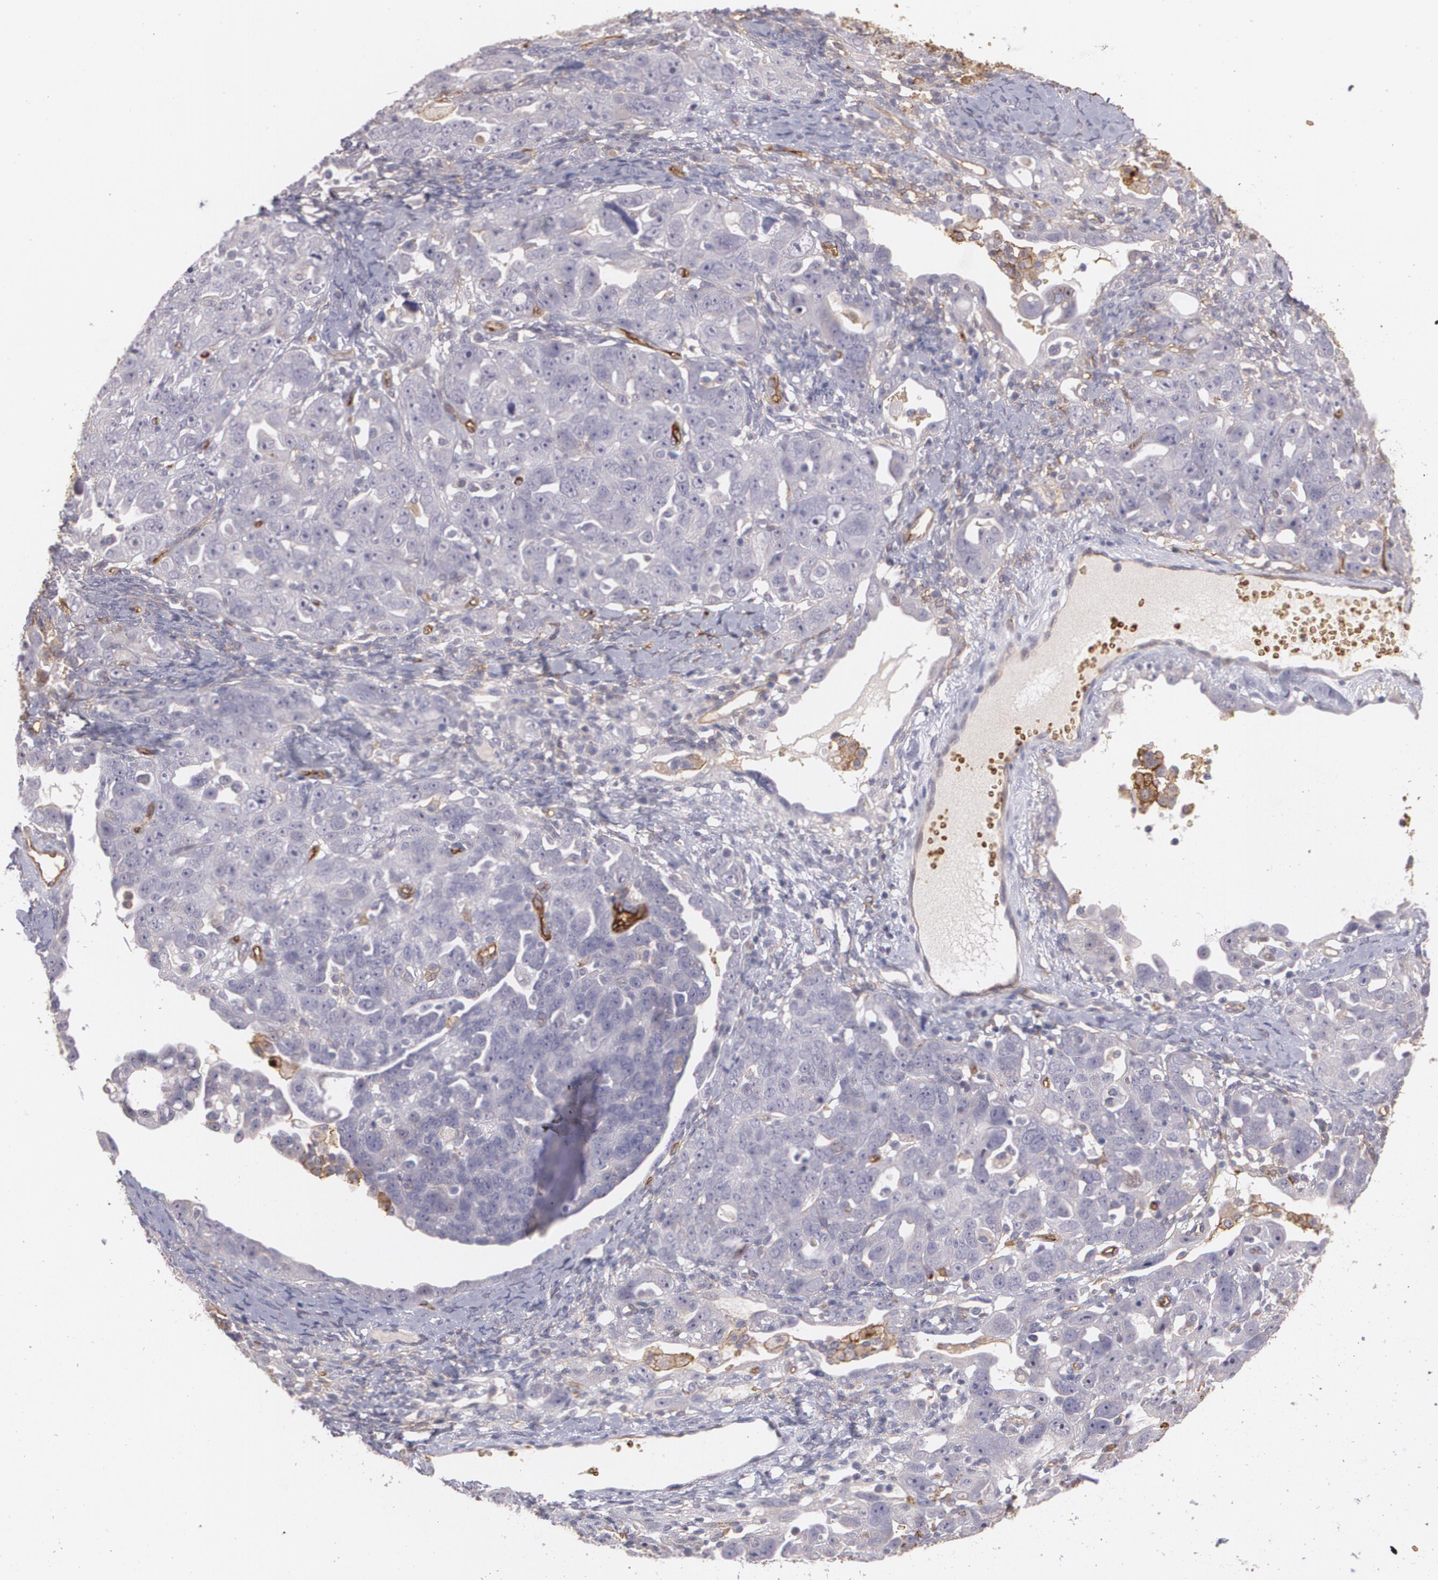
{"staining": {"intensity": "negative", "quantity": "none", "location": "none"}, "tissue": "ovarian cancer", "cell_type": "Tumor cells", "image_type": "cancer", "snomed": [{"axis": "morphology", "description": "Cystadenocarcinoma, serous, NOS"}, {"axis": "topography", "description": "Ovary"}], "caption": "This is an immunohistochemistry (IHC) micrograph of human serous cystadenocarcinoma (ovarian). There is no staining in tumor cells.", "gene": "ACE", "patient": {"sex": "female", "age": 66}}